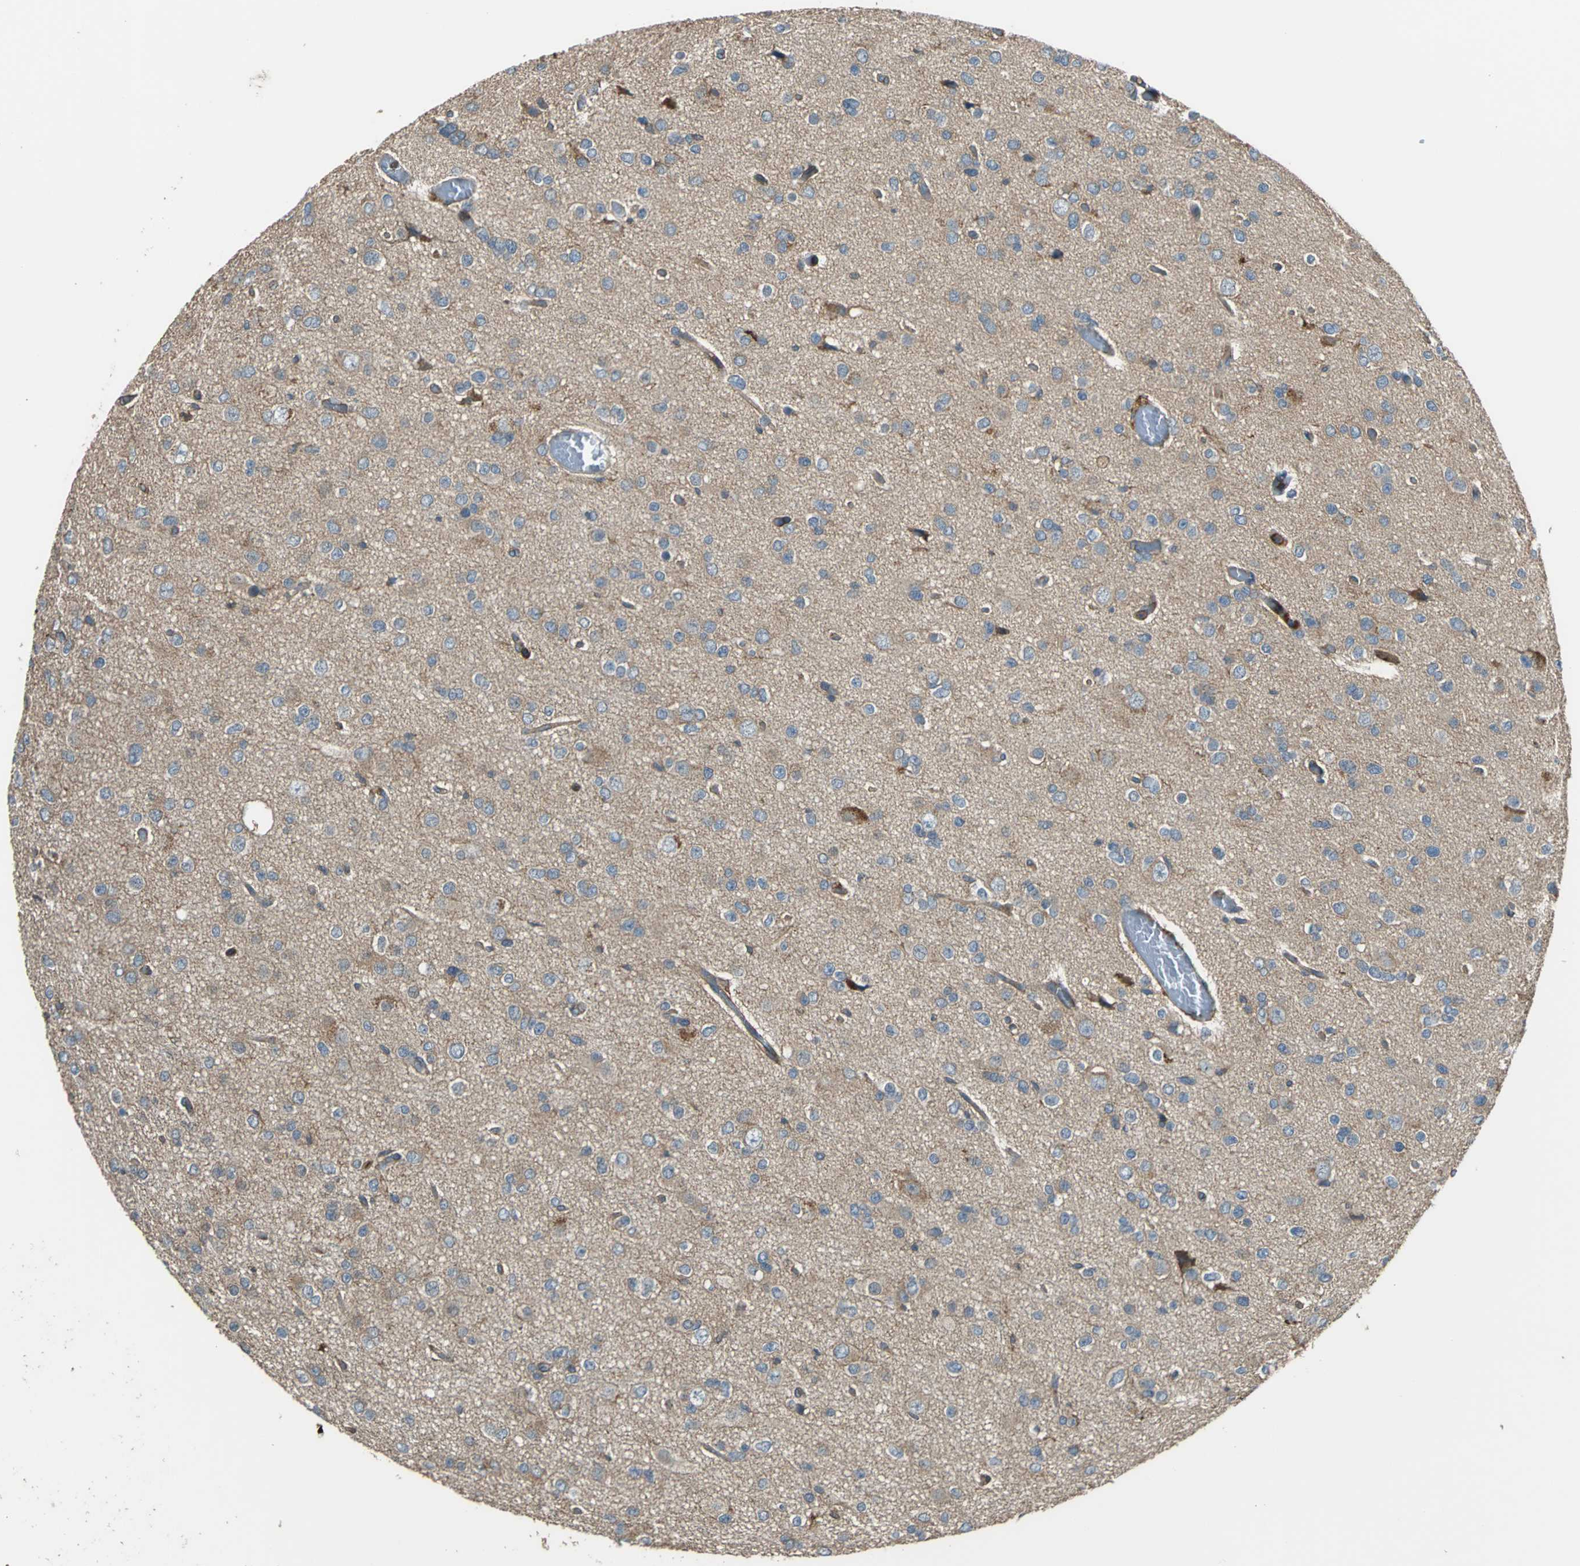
{"staining": {"intensity": "moderate", "quantity": ">75%", "location": "cytoplasmic/membranous"}, "tissue": "glioma", "cell_type": "Tumor cells", "image_type": "cancer", "snomed": [{"axis": "morphology", "description": "Glioma, malignant, Low grade"}, {"axis": "topography", "description": "Brain"}], "caption": "Tumor cells show medium levels of moderate cytoplasmic/membranous positivity in approximately >75% of cells in human glioma. (DAB IHC with brightfield microscopy, high magnification).", "gene": "PARVA", "patient": {"sex": "male", "age": 42}}